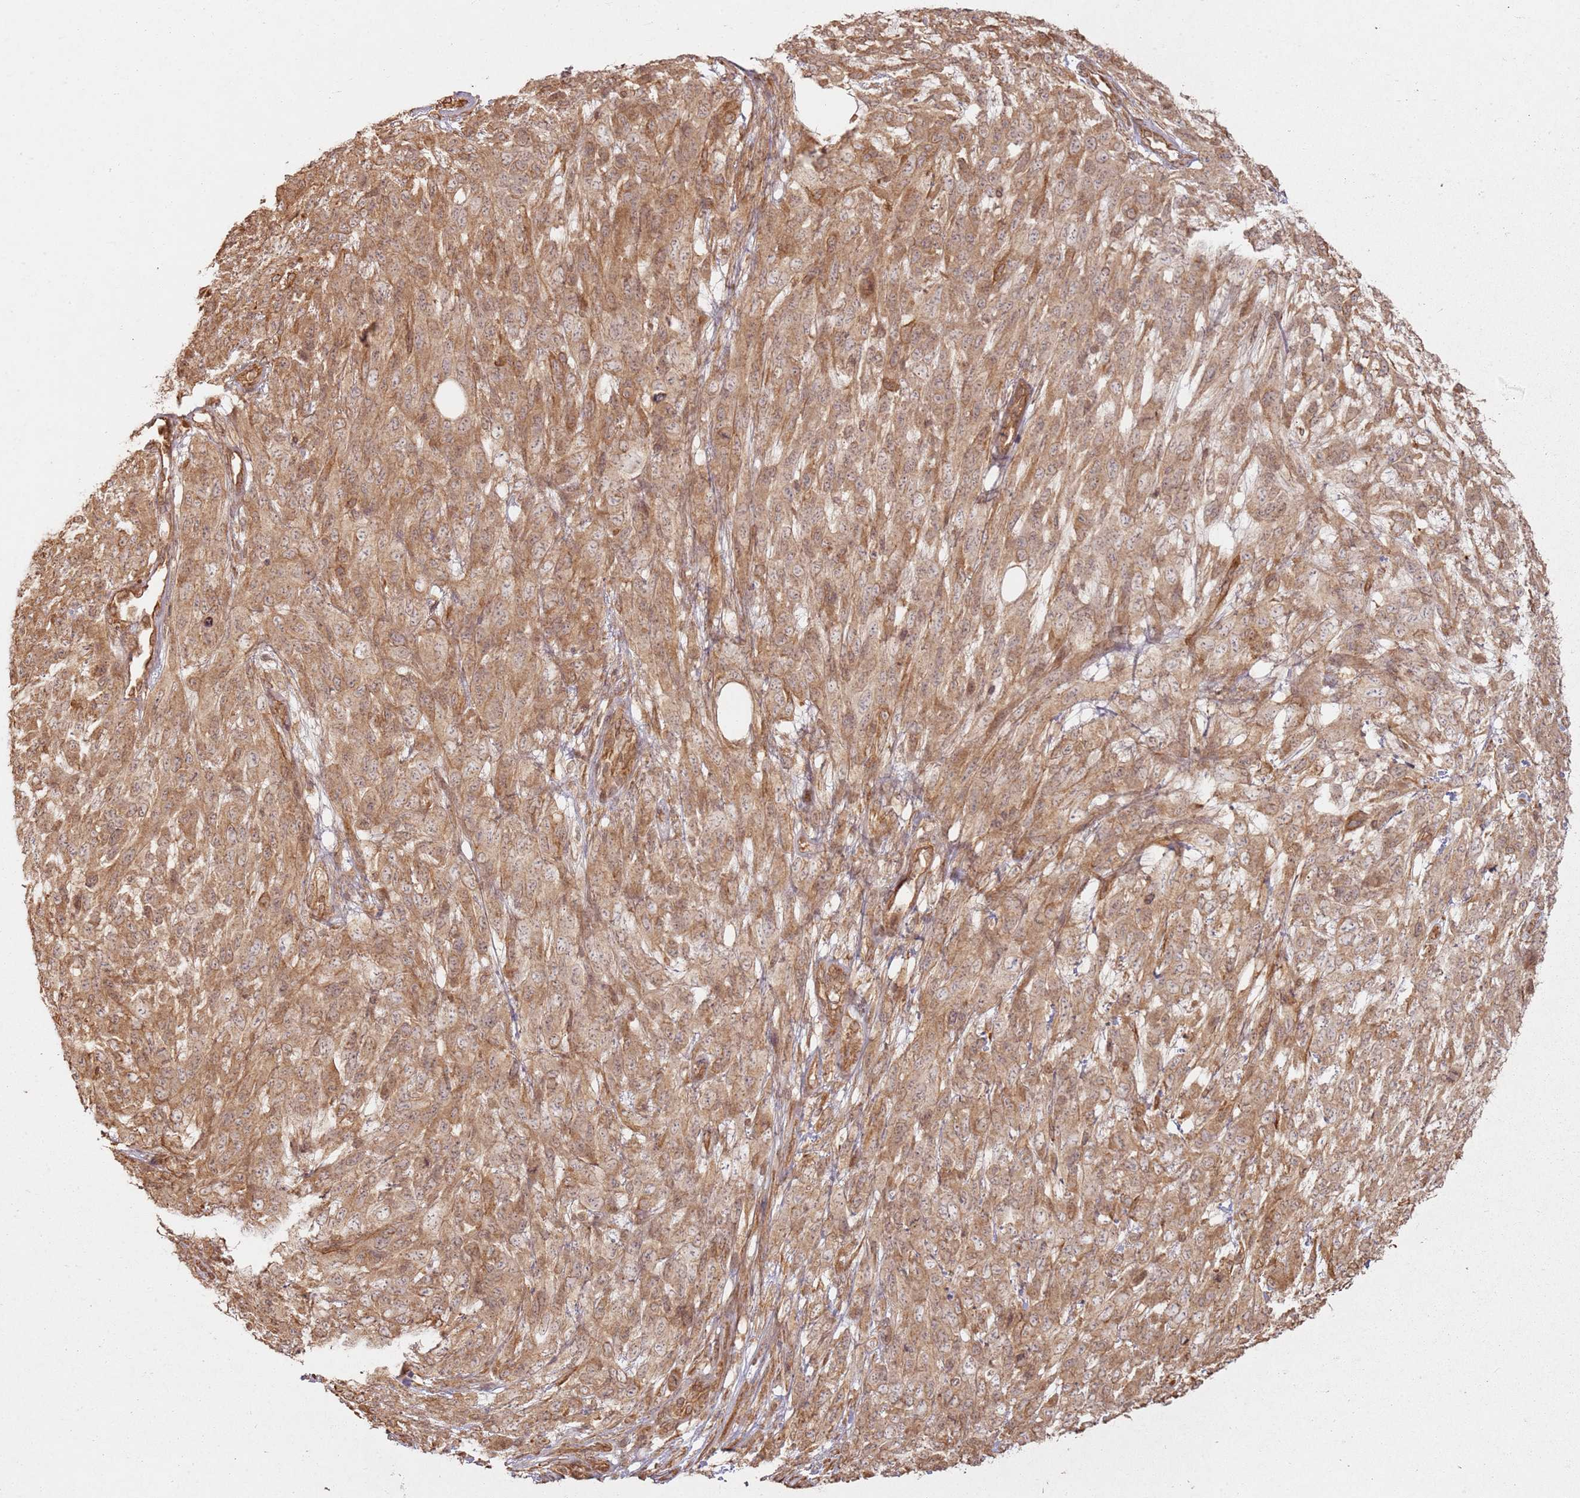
{"staining": {"intensity": "moderate", "quantity": ">75%", "location": "cytoplasmic/membranous"}, "tissue": "melanoma", "cell_type": "Tumor cells", "image_type": "cancer", "snomed": [{"axis": "morphology", "description": "Normal morphology"}, {"axis": "morphology", "description": "Malignant melanoma, NOS"}, {"axis": "topography", "description": "Skin"}], "caption": "High-magnification brightfield microscopy of malignant melanoma stained with DAB (3,3'-diaminobenzidine) (brown) and counterstained with hematoxylin (blue). tumor cells exhibit moderate cytoplasmic/membranous positivity is present in about>75% of cells. (IHC, brightfield microscopy, high magnification).", "gene": "ZNF776", "patient": {"sex": "female", "age": 72}}